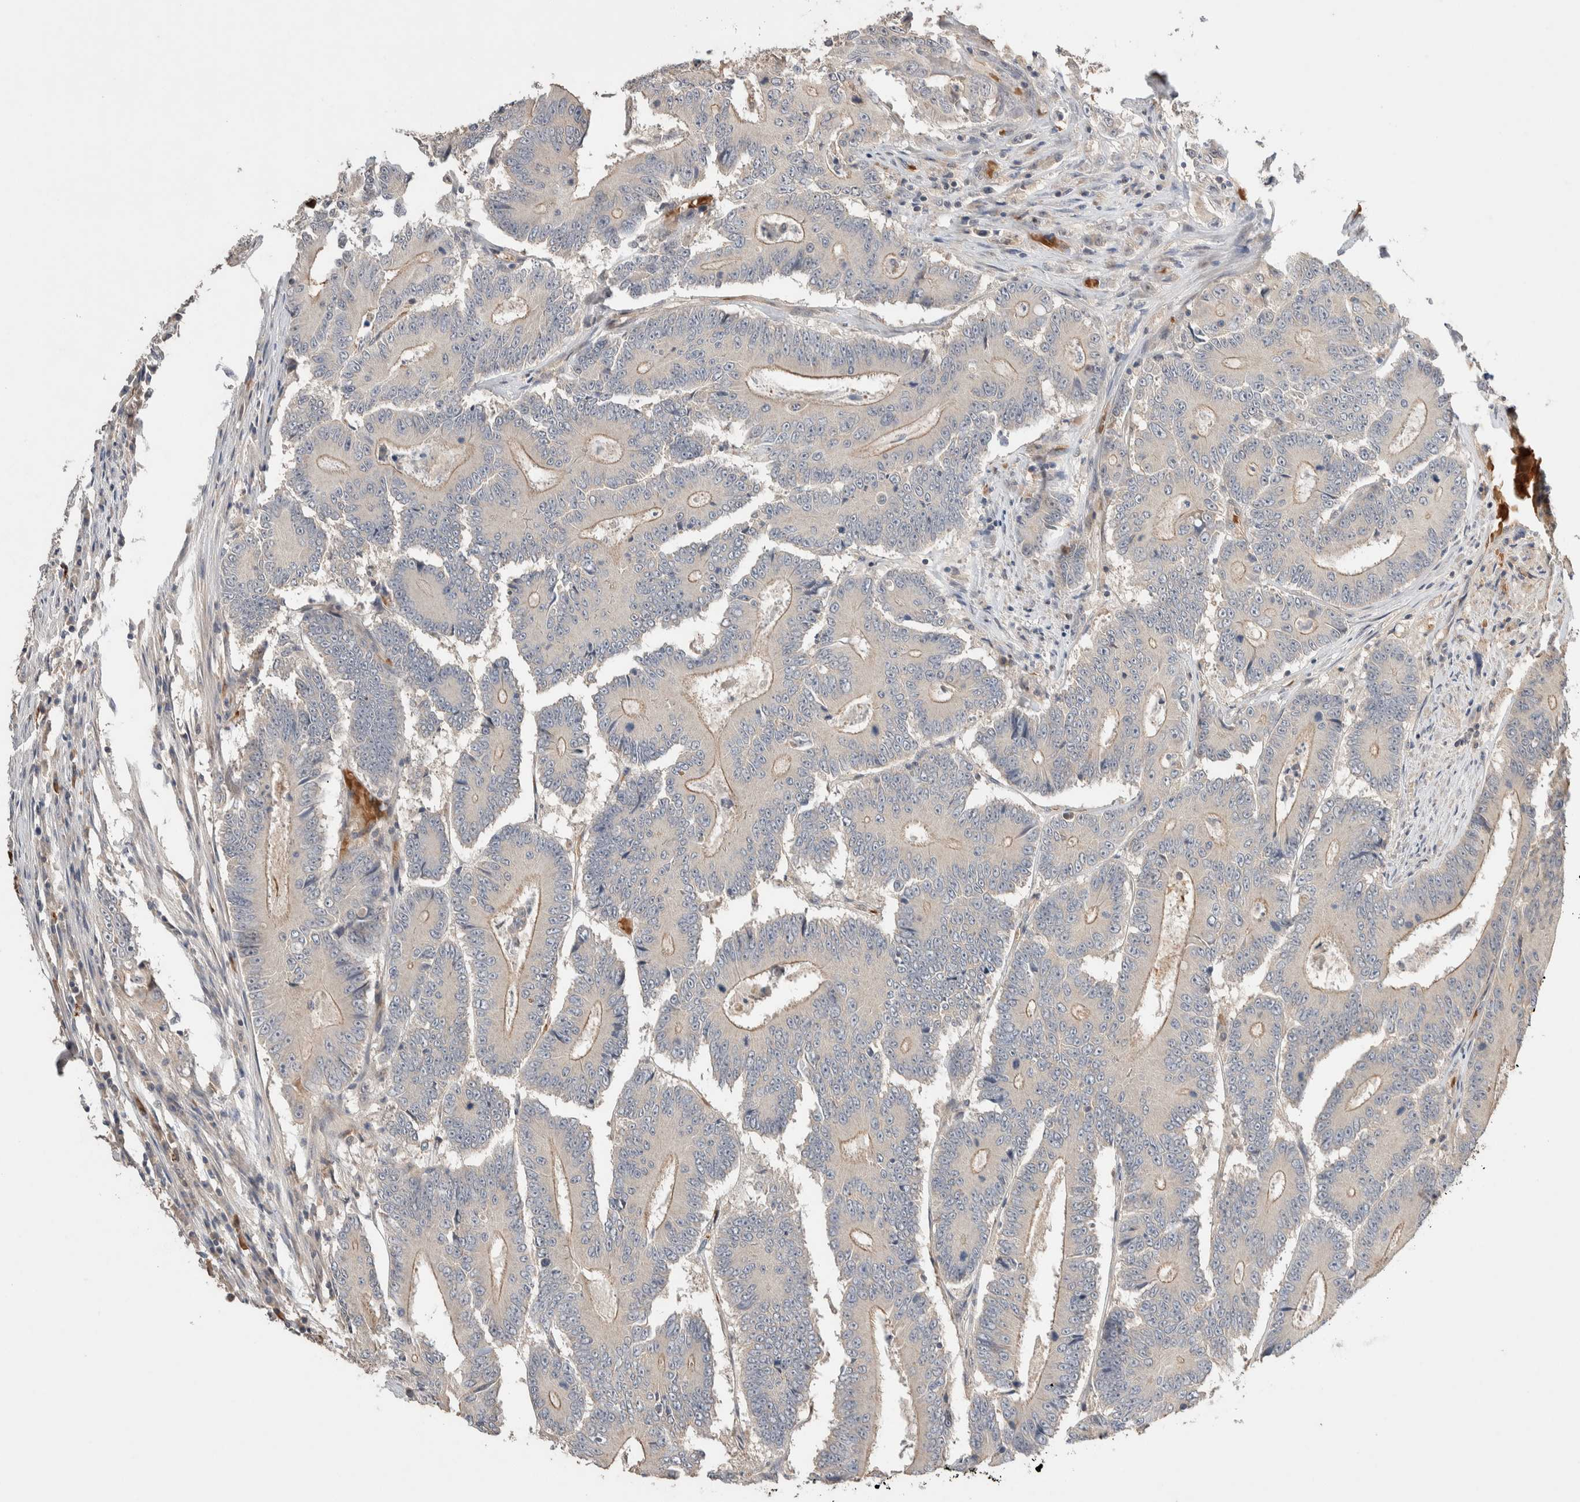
{"staining": {"intensity": "weak", "quantity": "<25%", "location": "cytoplasmic/membranous"}, "tissue": "colorectal cancer", "cell_type": "Tumor cells", "image_type": "cancer", "snomed": [{"axis": "morphology", "description": "Adenocarcinoma, NOS"}, {"axis": "topography", "description": "Colon"}], "caption": "This micrograph is of adenocarcinoma (colorectal) stained with immunohistochemistry (IHC) to label a protein in brown with the nuclei are counter-stained blue. There is no expression in tumor cells.", "gene": "WDR91", "patient": {"sex": "male", "age": 83}}